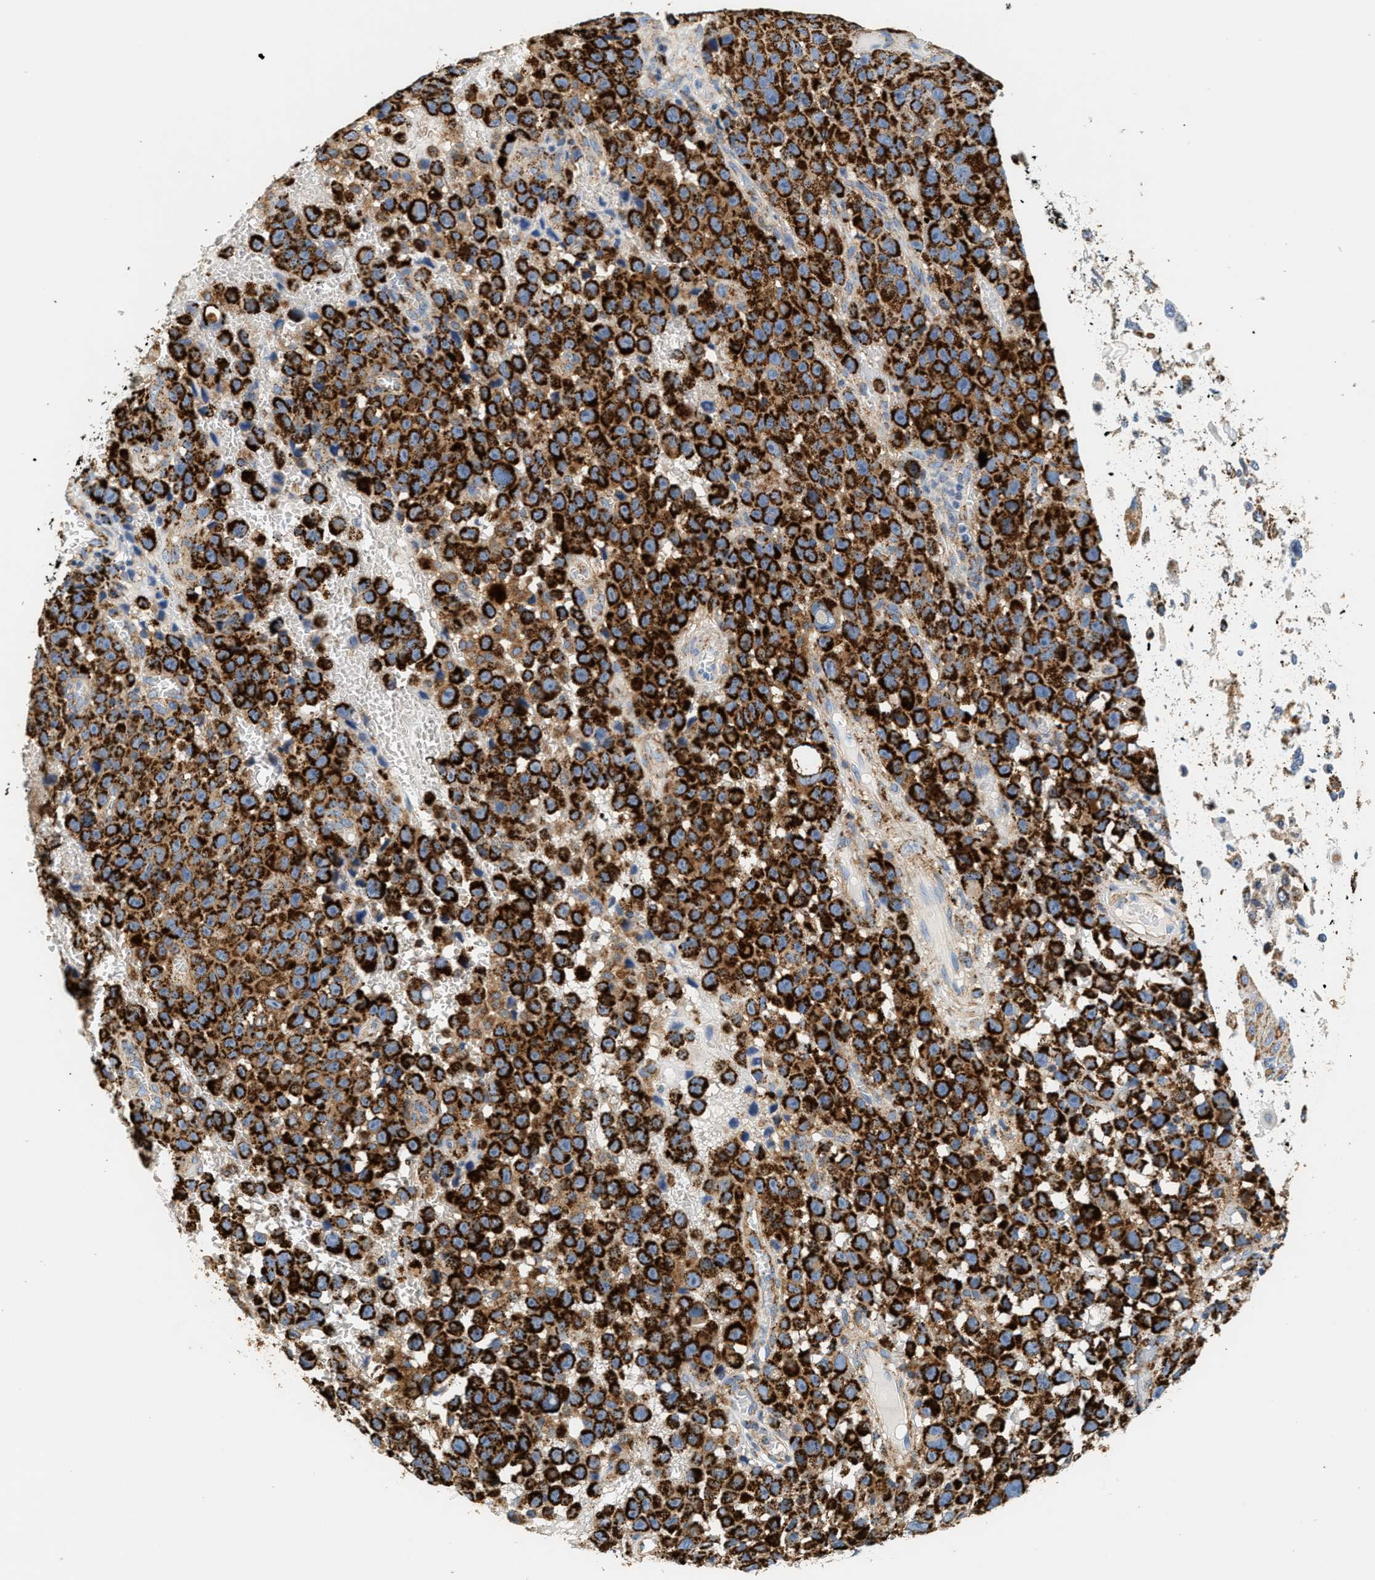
{"staining": {"intensity": "strong", "quantity": "25%-75%", "location": "cytoplasmic/membranous"}, "tissue": "skin cancer", "cell_type": "Tumor cells", "image_type": "cancer", "snomed": [{"axis": "morphology", "description": "Squamous cell carcinoma, NOS"}, {"axis": "topography", "description": "Skin"}], "caption": "An immunohistochemistry (IHC) histopathology image of neoplastic tissue is shown. Protein staining in brown highlights strong cytoplasmic/membranous positivity in skin squamous cell carcinoma within tumor cells.", "gene": "SHMT2", "patient": {"sex": "female", "age": 44}}